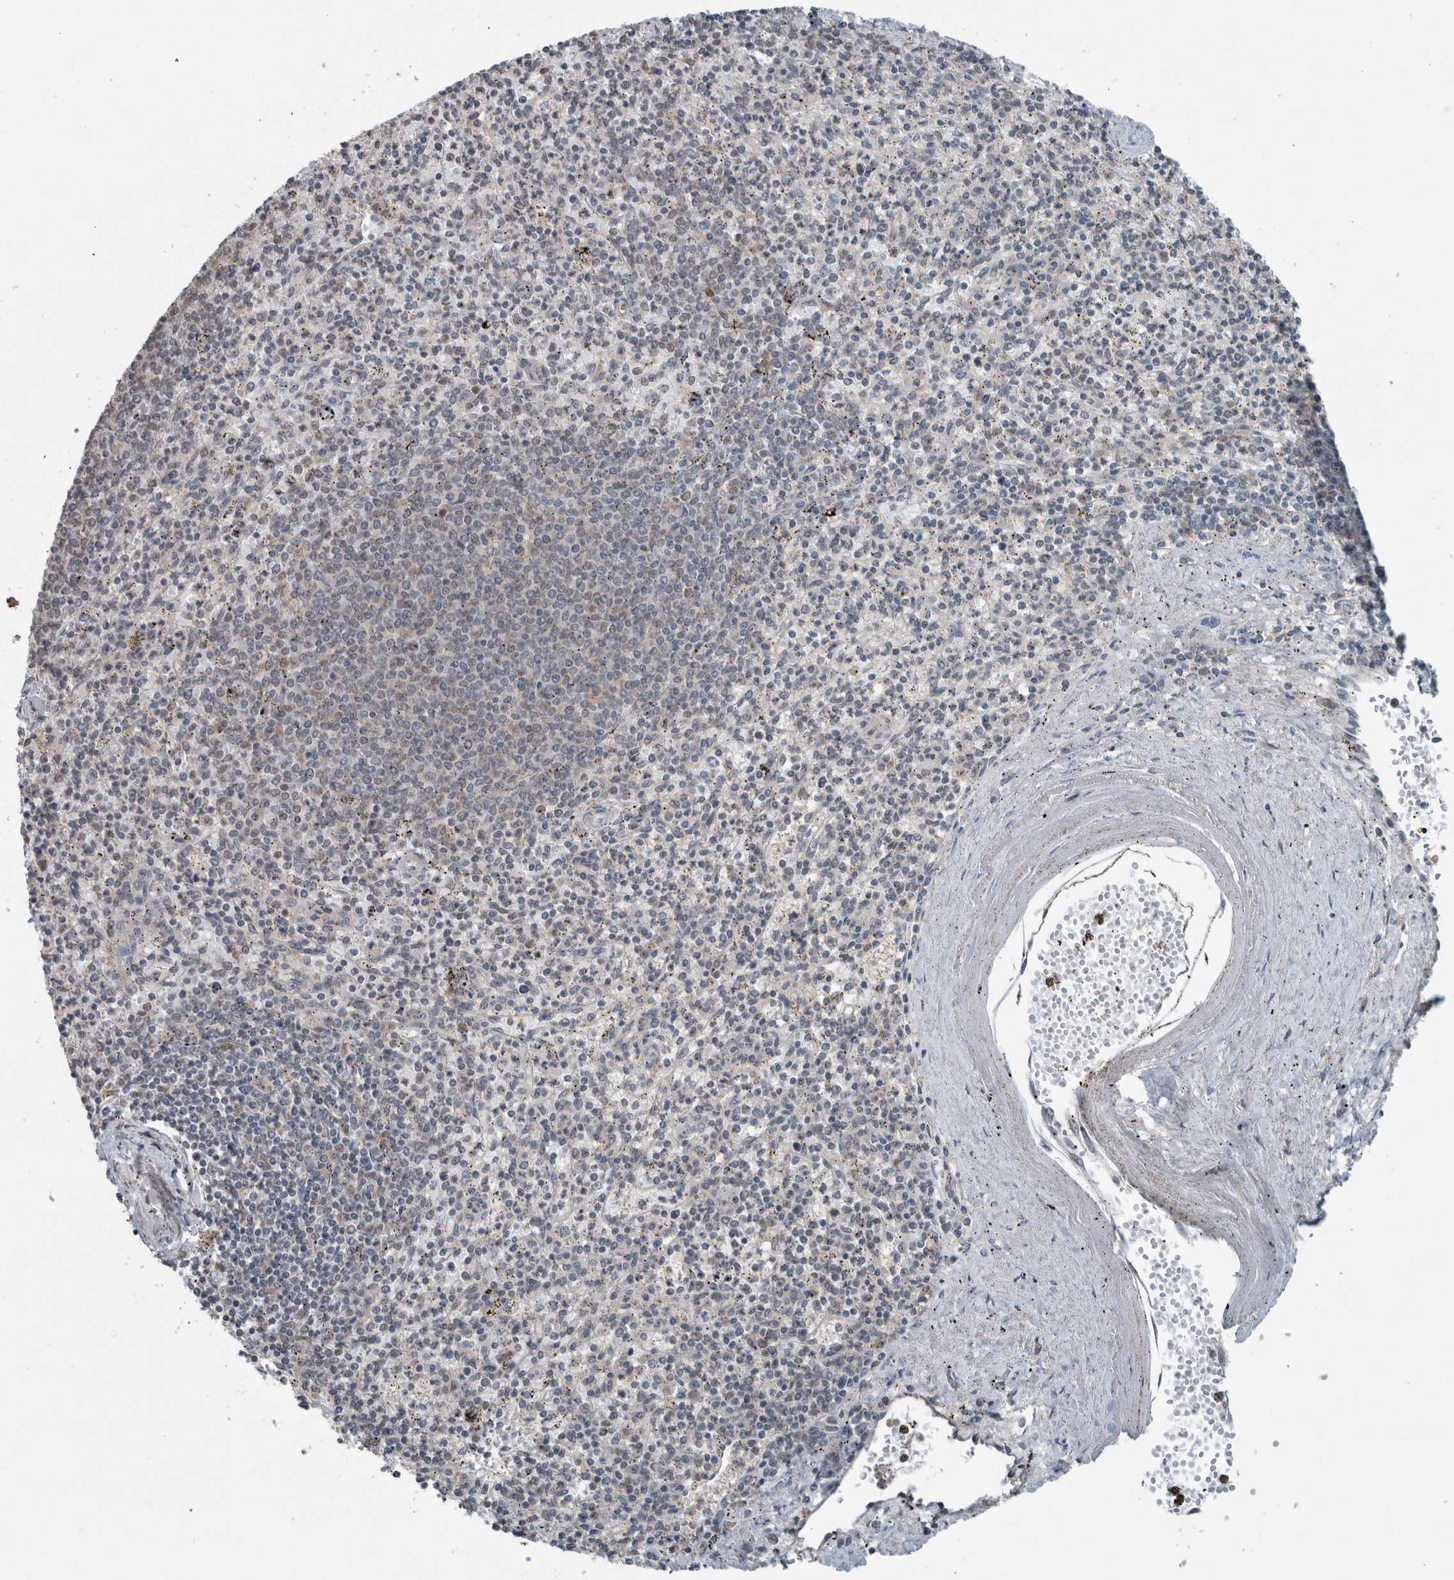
{"staining": {"intensity": "negative", "quantity": "none", "location": "none"}, "tissue": "spleen", "cell_type": "Cells in red pulp", "image_type": "normal", "snomed": [{"axis": "morphology", "description": "Normal tissue, NOS"}, {"axis": "topography", "description": "Spleen"}], "caption": "The immunohistochemistry (IHC) histopathology image has no significant expression in cells in red pulp of spleen.", "gene": "MYO1E", "patient": {"sex": "male", "age": 72}}